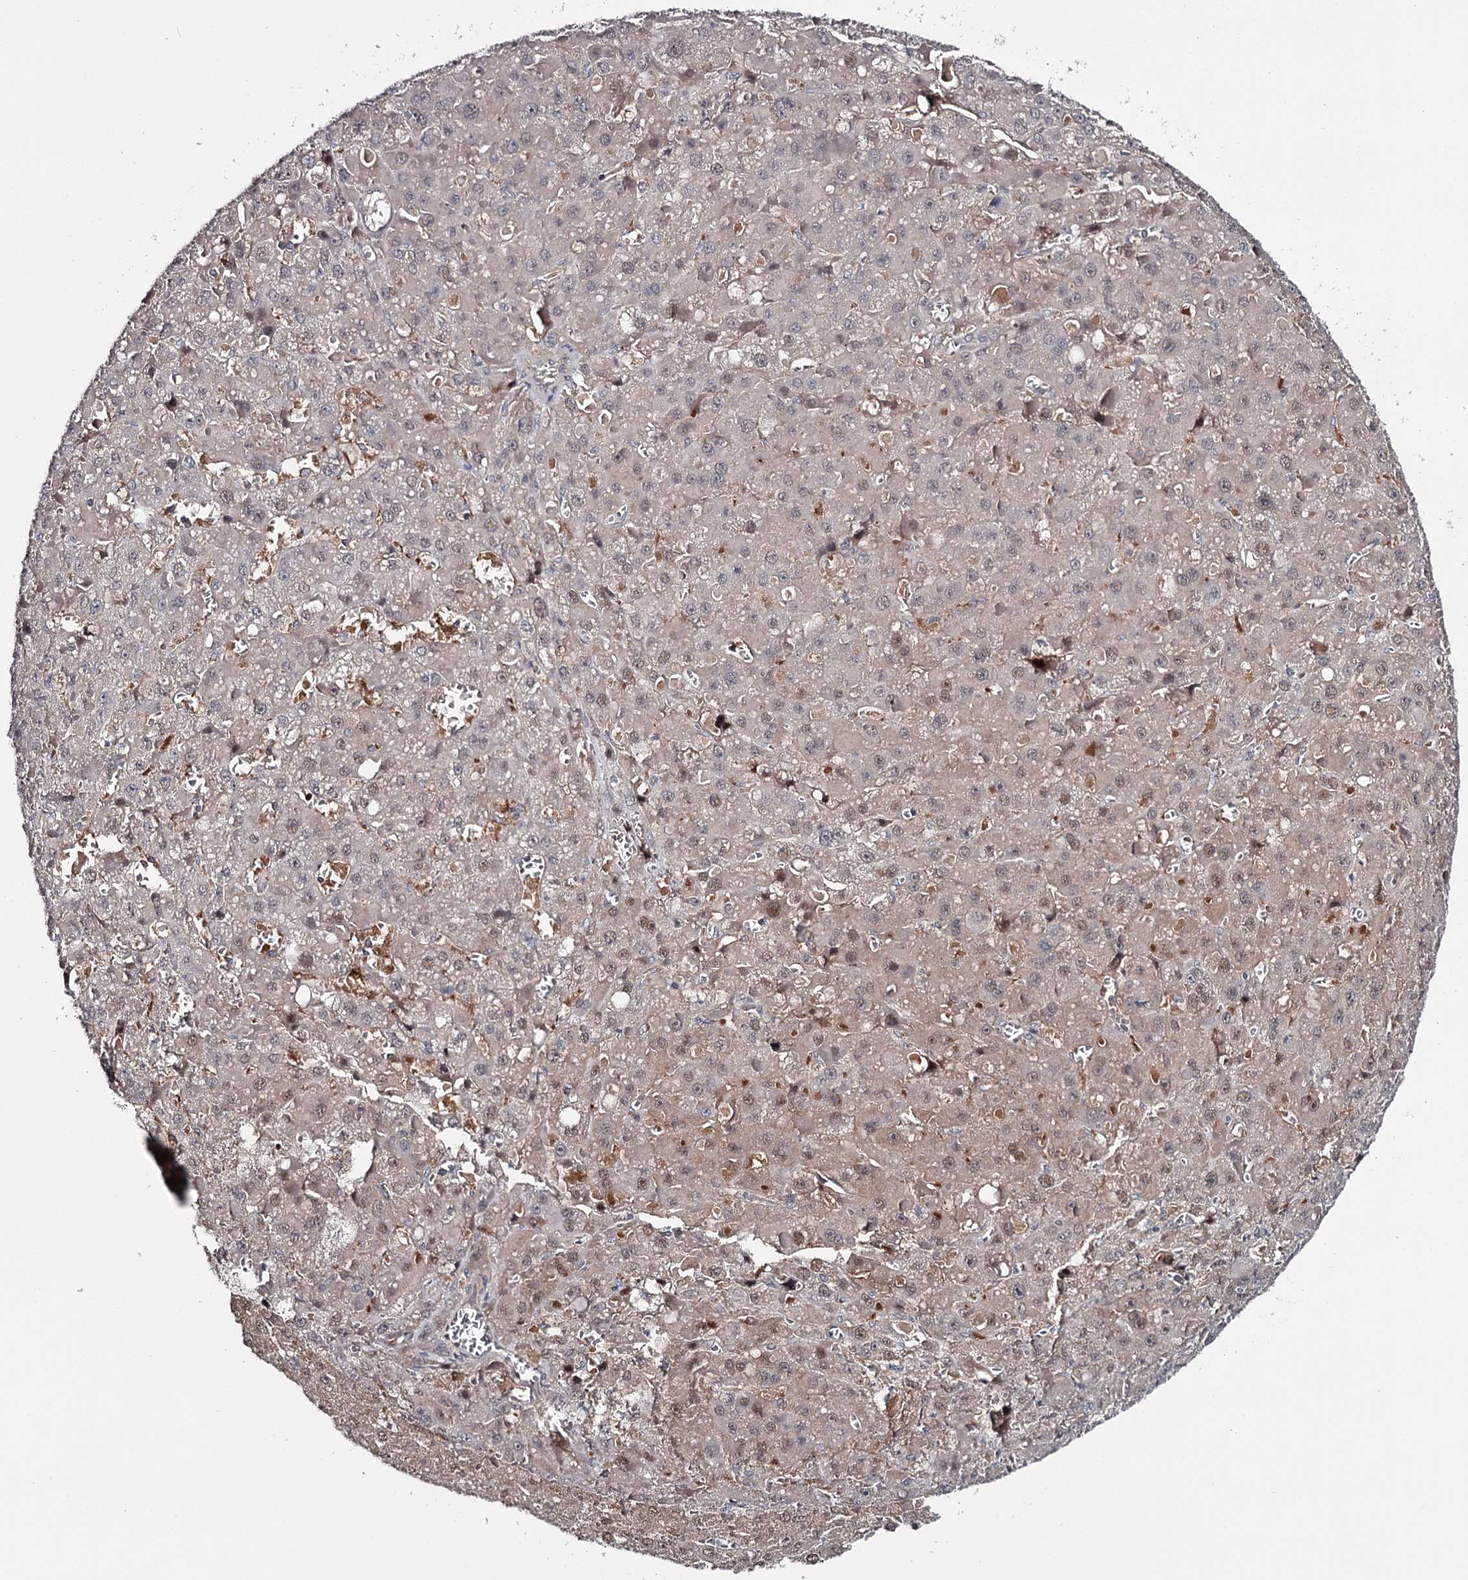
{"staining": {"intensity": "negative", "quantity": "none", "location": "none"}, "tissue": "liver cancer", "cell_type": "Tumor cells", "image_type": "cancer", "snomed": [{"axis": "morphology", "description": "Carcinoma, Hepatocellular, NOS"}, {"axis": "topography", "description": "Liver"}], "caption": "High magnification brightfield microscopy of liver cancer (hepatocellular carcinoma) stained with DAB (brown) and counterstained with hematoxylin (blue): tumor cells show no significant positivity.", "gene": "GTSF1", "patient": {"sex": "female", "age": 73}}